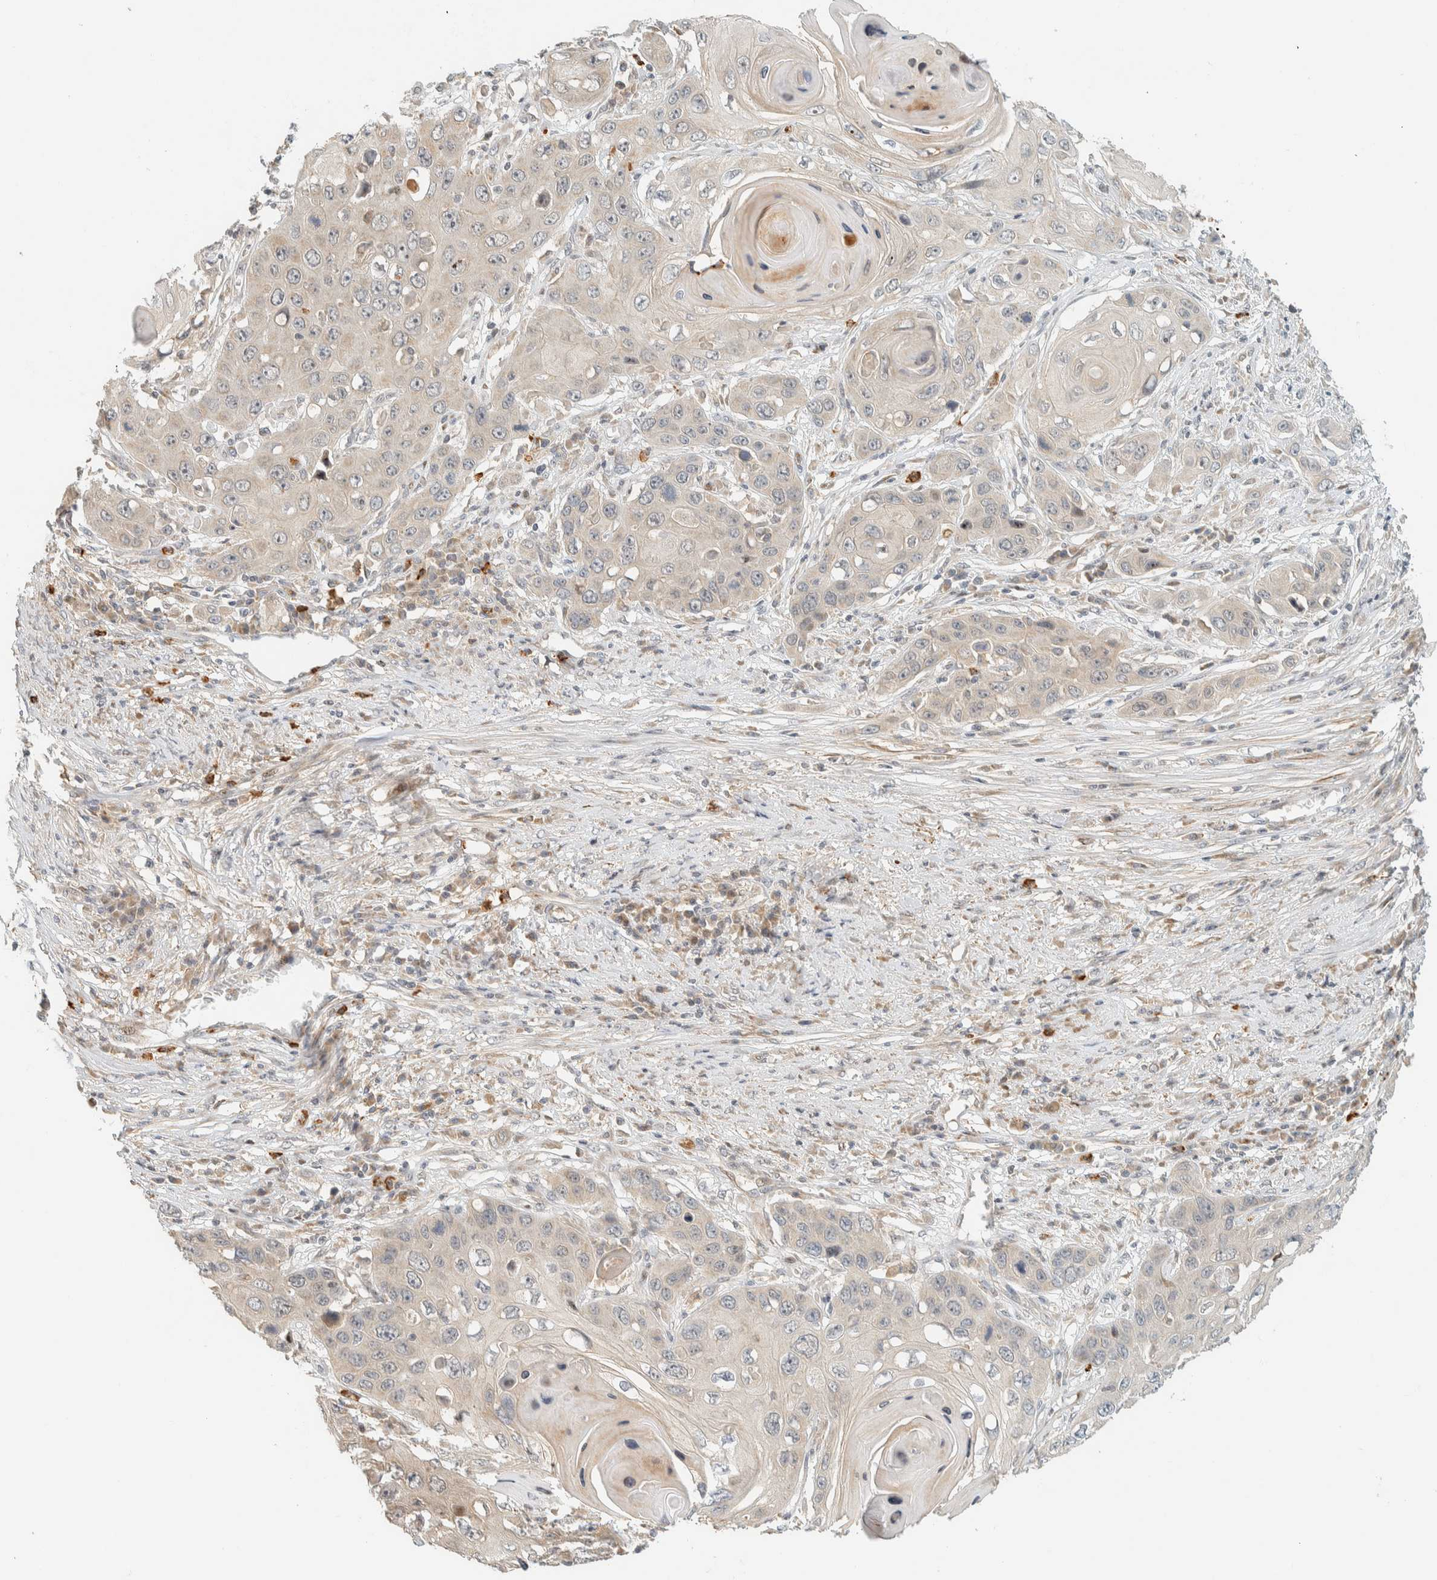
{"staining": {"intensity": "weak", "quantity": "<25%", "location": "cytoplasmic/membranous,nuclear"}, "tissue": "skin cancer", "cell_type": "Tumor cells", "image_type": "cancer", "snomed": [{"axis": "morphology", "description": "Squamous cell carcinoma, NOS"}, {"axis": "topography", "description": "Skin"}], "caption": "IHC of human squamous cell carcinoma (skin) exhibits no staining in tumor cells.", "gene": "CCDC171", "patient": {"sex": "male", "age": 55}}